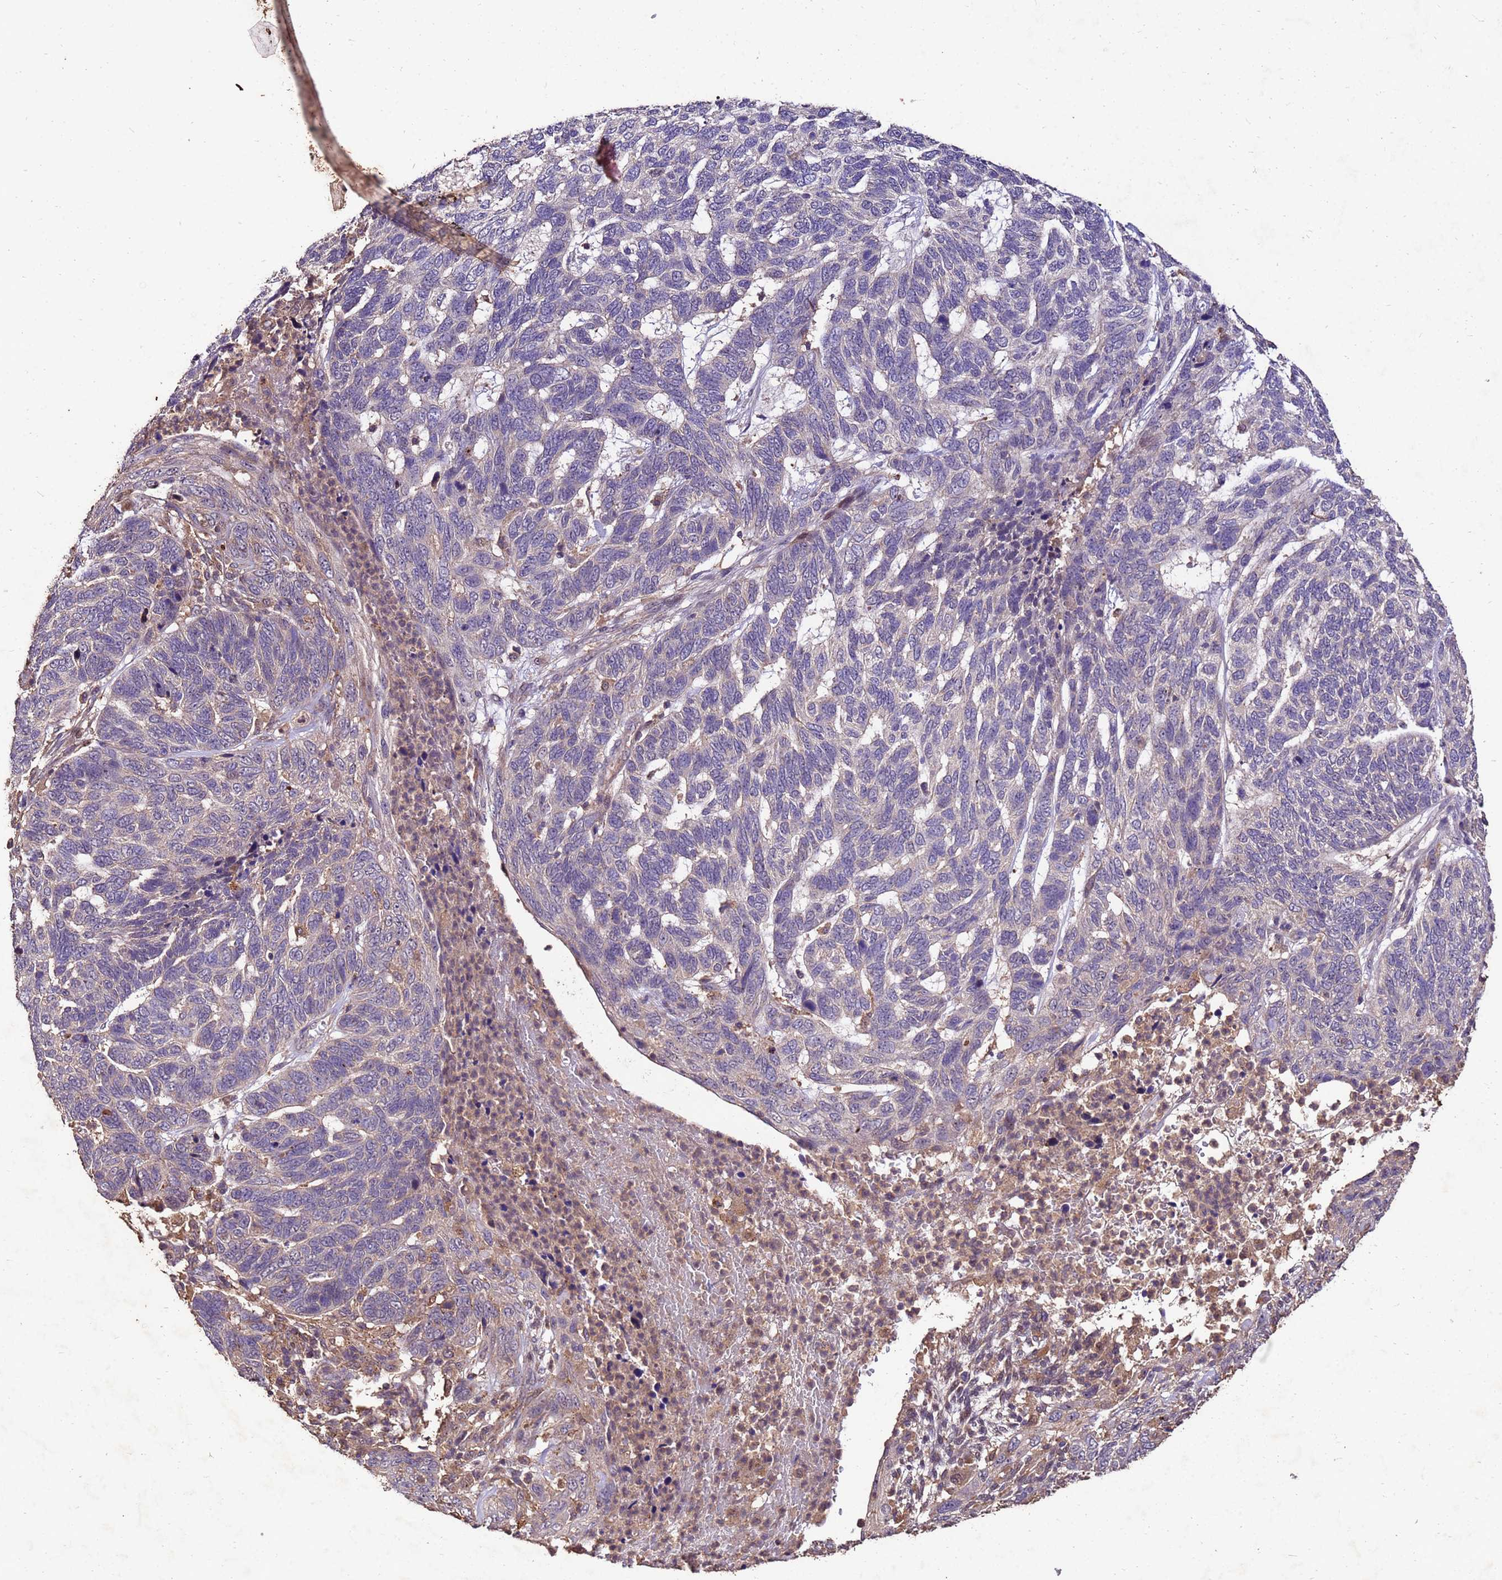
{"staining": {"intensity": "negative", "quantity": "none", "location": "none"}, "tissue": "skin cancer", "cell_type": "Tumor cells", "image_type": "cancer", "snomed": [{"axis": "morphology", "description": "Basal cell carcinoma"}, {"axis": "topography", "description": "Skin"}], "caption": "High power microscopy micrograph of an IHC histopathology image of basal cell carcinoma (skin), revealing no significant expression in tumor cells. (DAB (3,3'-diaminobenzidine) immunohistochemistry (IHC) visualized using brightfield microscopy, high magnification).", "gene": "TOR4A", "patient": {"sex": "female", "age": 65}}